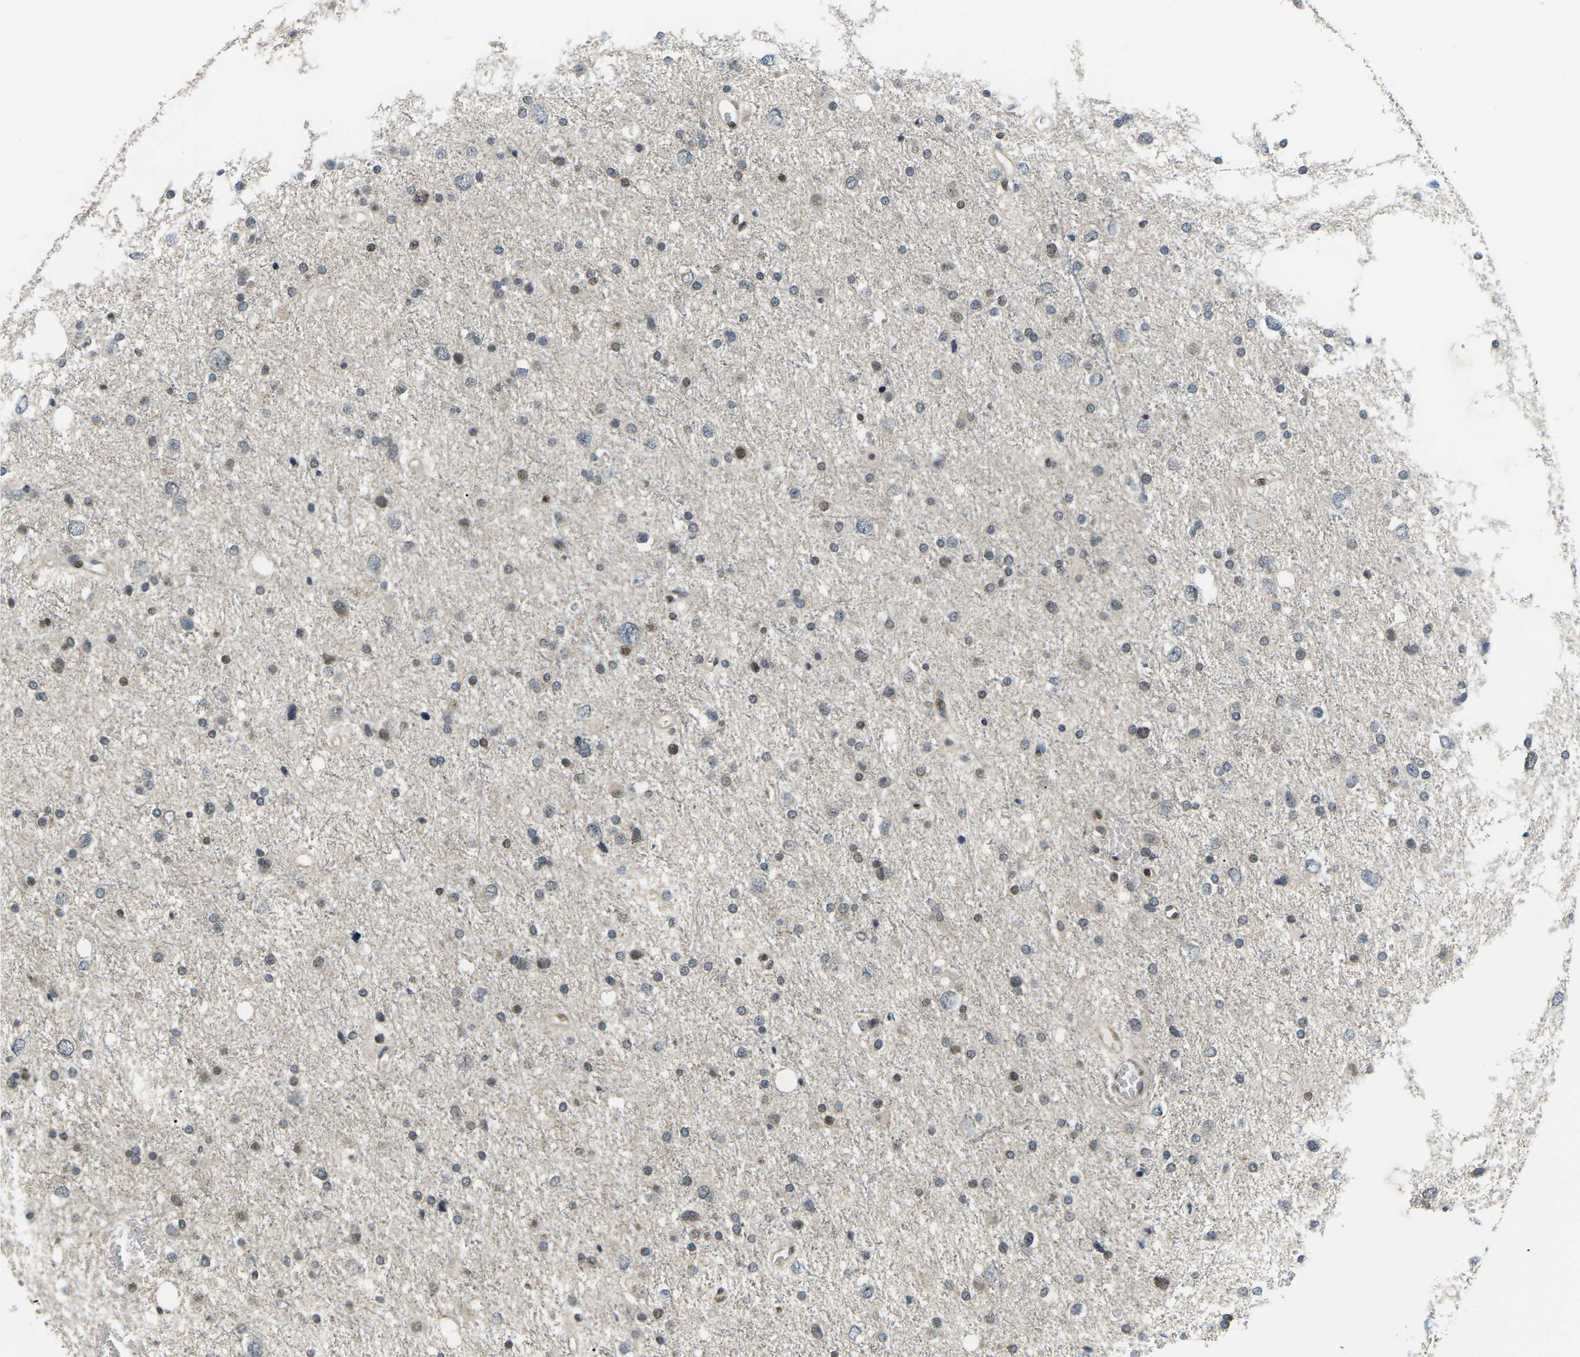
{"staining": {"intensity": "weak", "quantity": "25%-75%", "location": "nuclear"}, "tissue": "glioma", "cell_type": "Tumor cells", "image_type": "cancer", "snomed": [{"axis": "morphology", "description": "Glioma, malignant, Low grade"}, {"axis": "topography", "description": "Brain"}], "caption": "Immunohistochemistry (IHC) photomicrograph of low-grade glioma (malignant) stained for a protein (brown), which displays low levels of weak nuclear expression in about 25%-75% of tumor cells.", "gene": "ERBB4", "patient": {"sex": "female", "age": 37}}